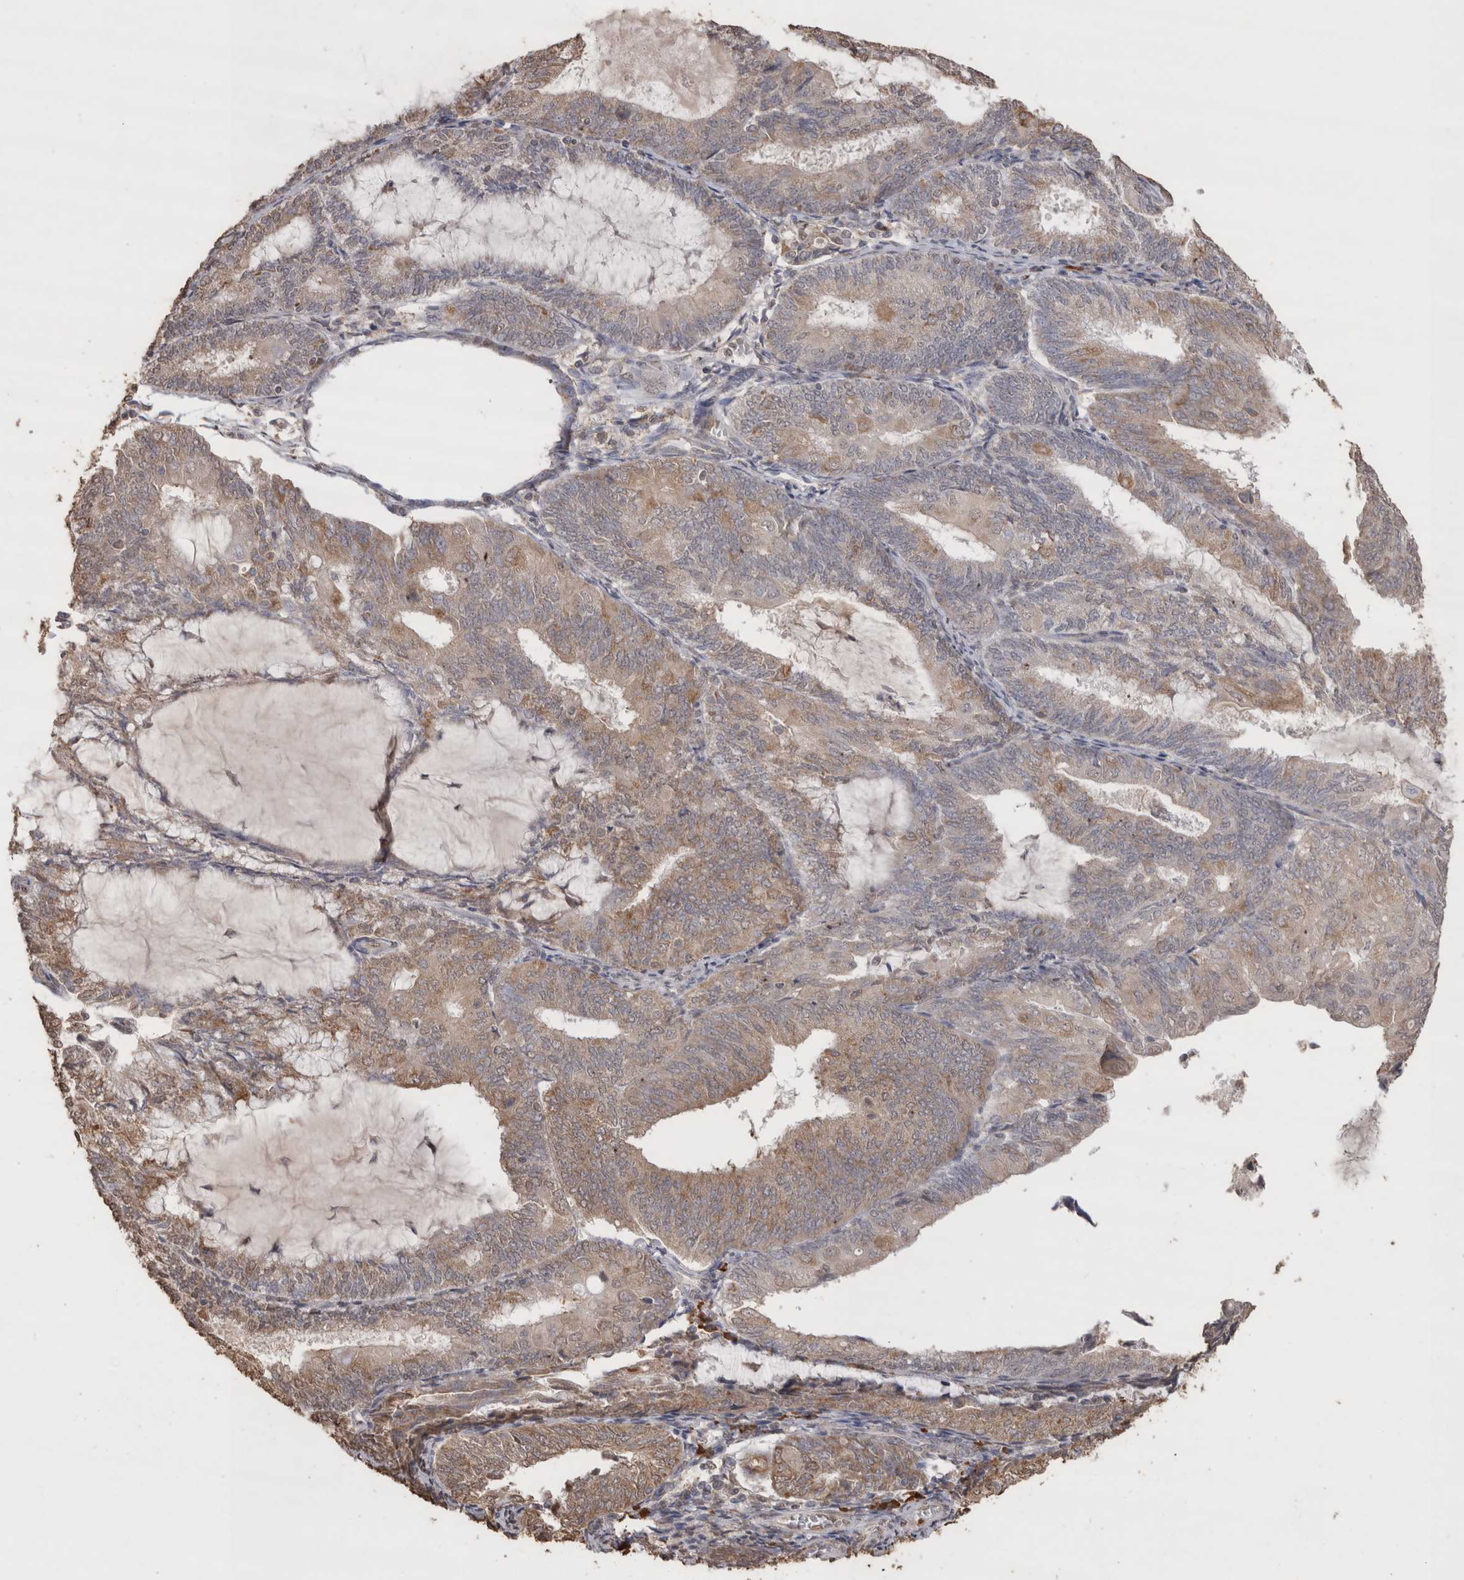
{"staining": {"intensity": "moderate", "quantity": "<25%", "location": "cytoplasmic/membranous"}, "tissue": "endometrial cancer", "cell_type": "Tumor cells", "image_type": "cancer", "snomed": [{"axis": "morphology", "description": "Adenocarcinoma, NOS"}, {"axis": "topography", "description": "Endometrium"}], "caption": "This micrograph reveals immunohistochemistry staining of endometrial cancer, with low moderate cytoplasmic/membranous positivity in about <25% of tumor cells.", "gene": "CRELD2", "patient": {"sex": "female", "age": 81}}